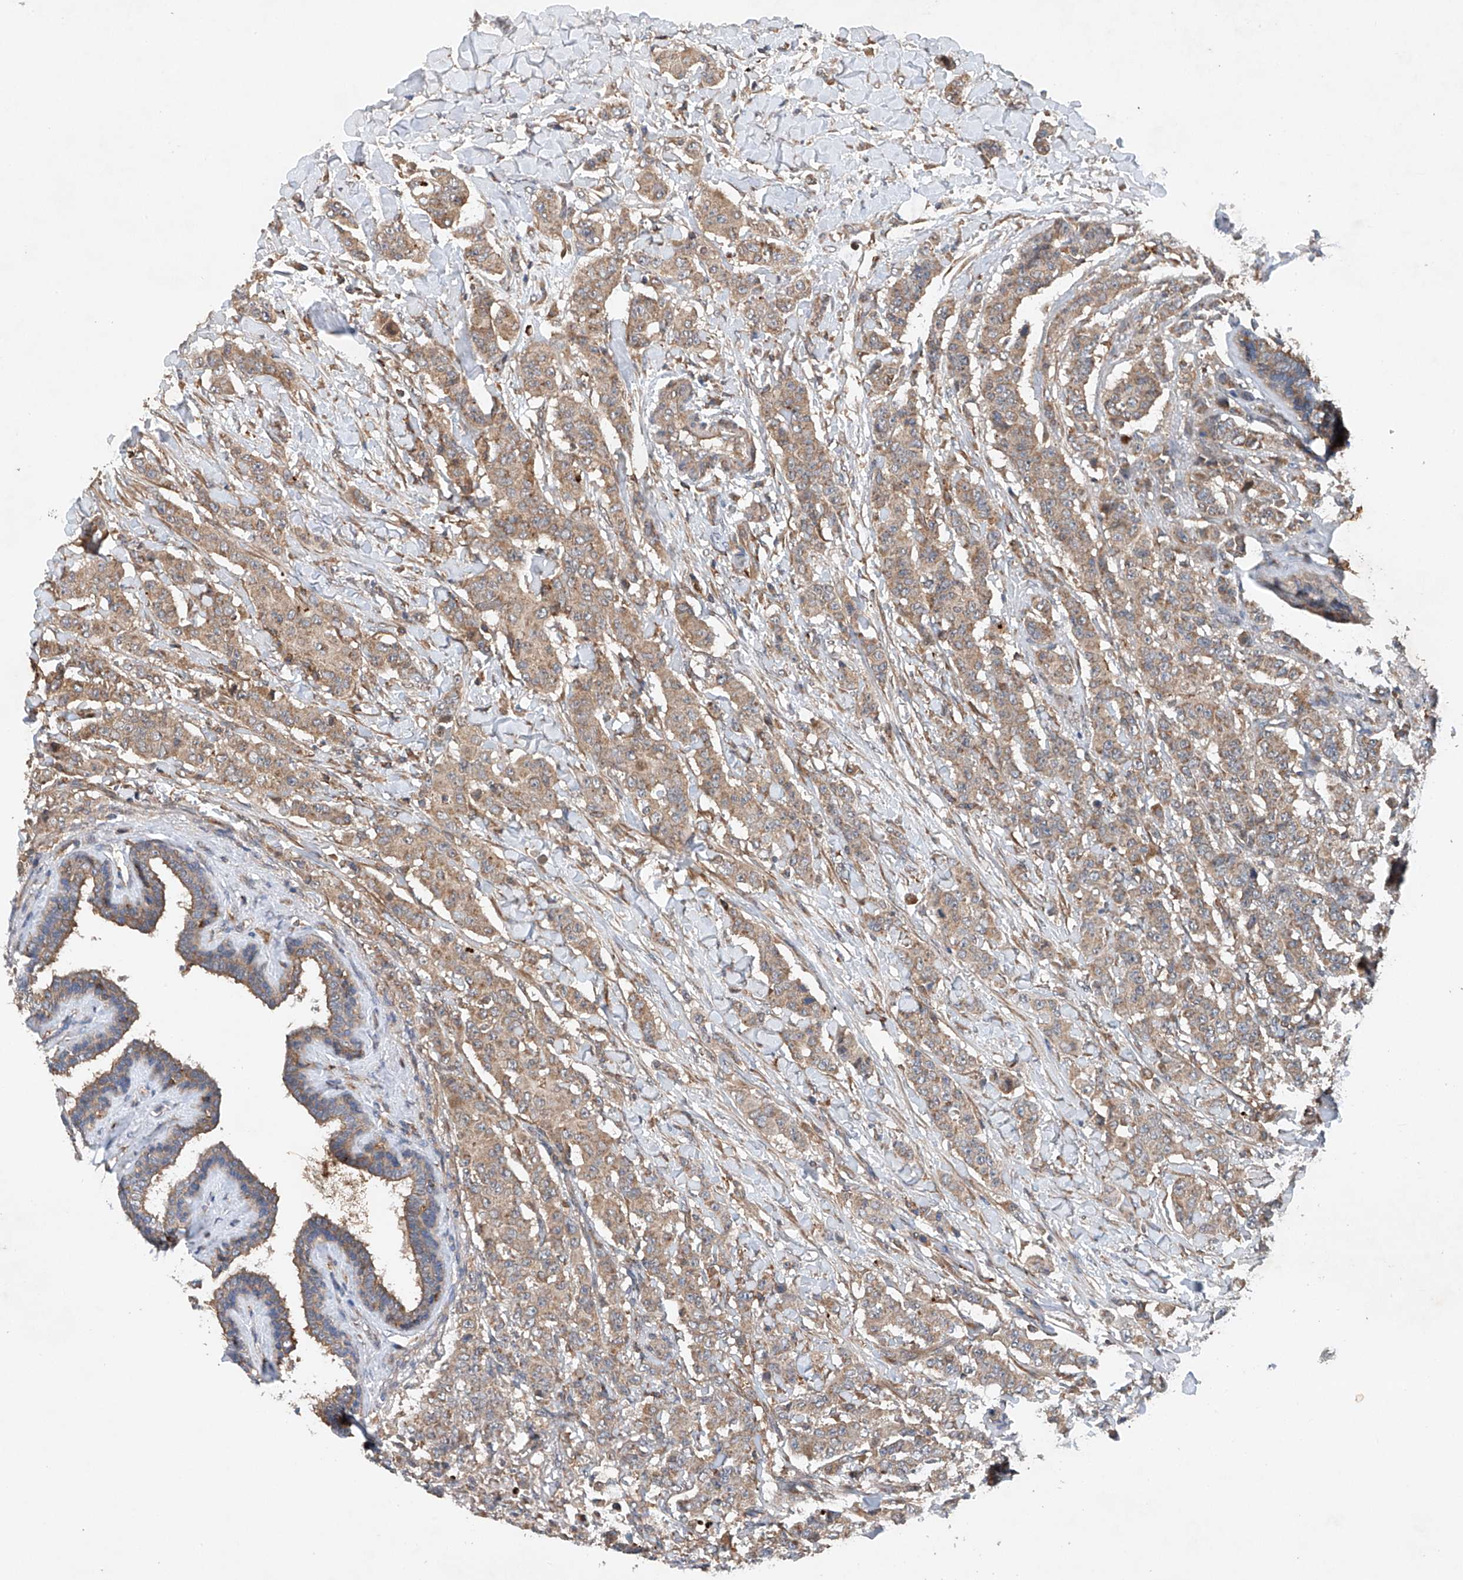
{"staining": {"intensity": "weak", "quantity": ">75%", "location": "cytoplasmic/membranous"}, "tissue": "breast cancer", "cell_type": "Tumor cells", "image_type": "cancer", "snomed": [{"axis": "morphology", "description": "Duct carcinoma"}, {"axis": "topography", "description": "Breast"}], "caption": "Weak cytoplasmic/membranous protein staining is appreciated in approximately >75% of tumor cells in breast cancer (infiltrating ductal carcinoma).", "gene": "CEP85L", "patient": {"sex": "female", "age": 40}}